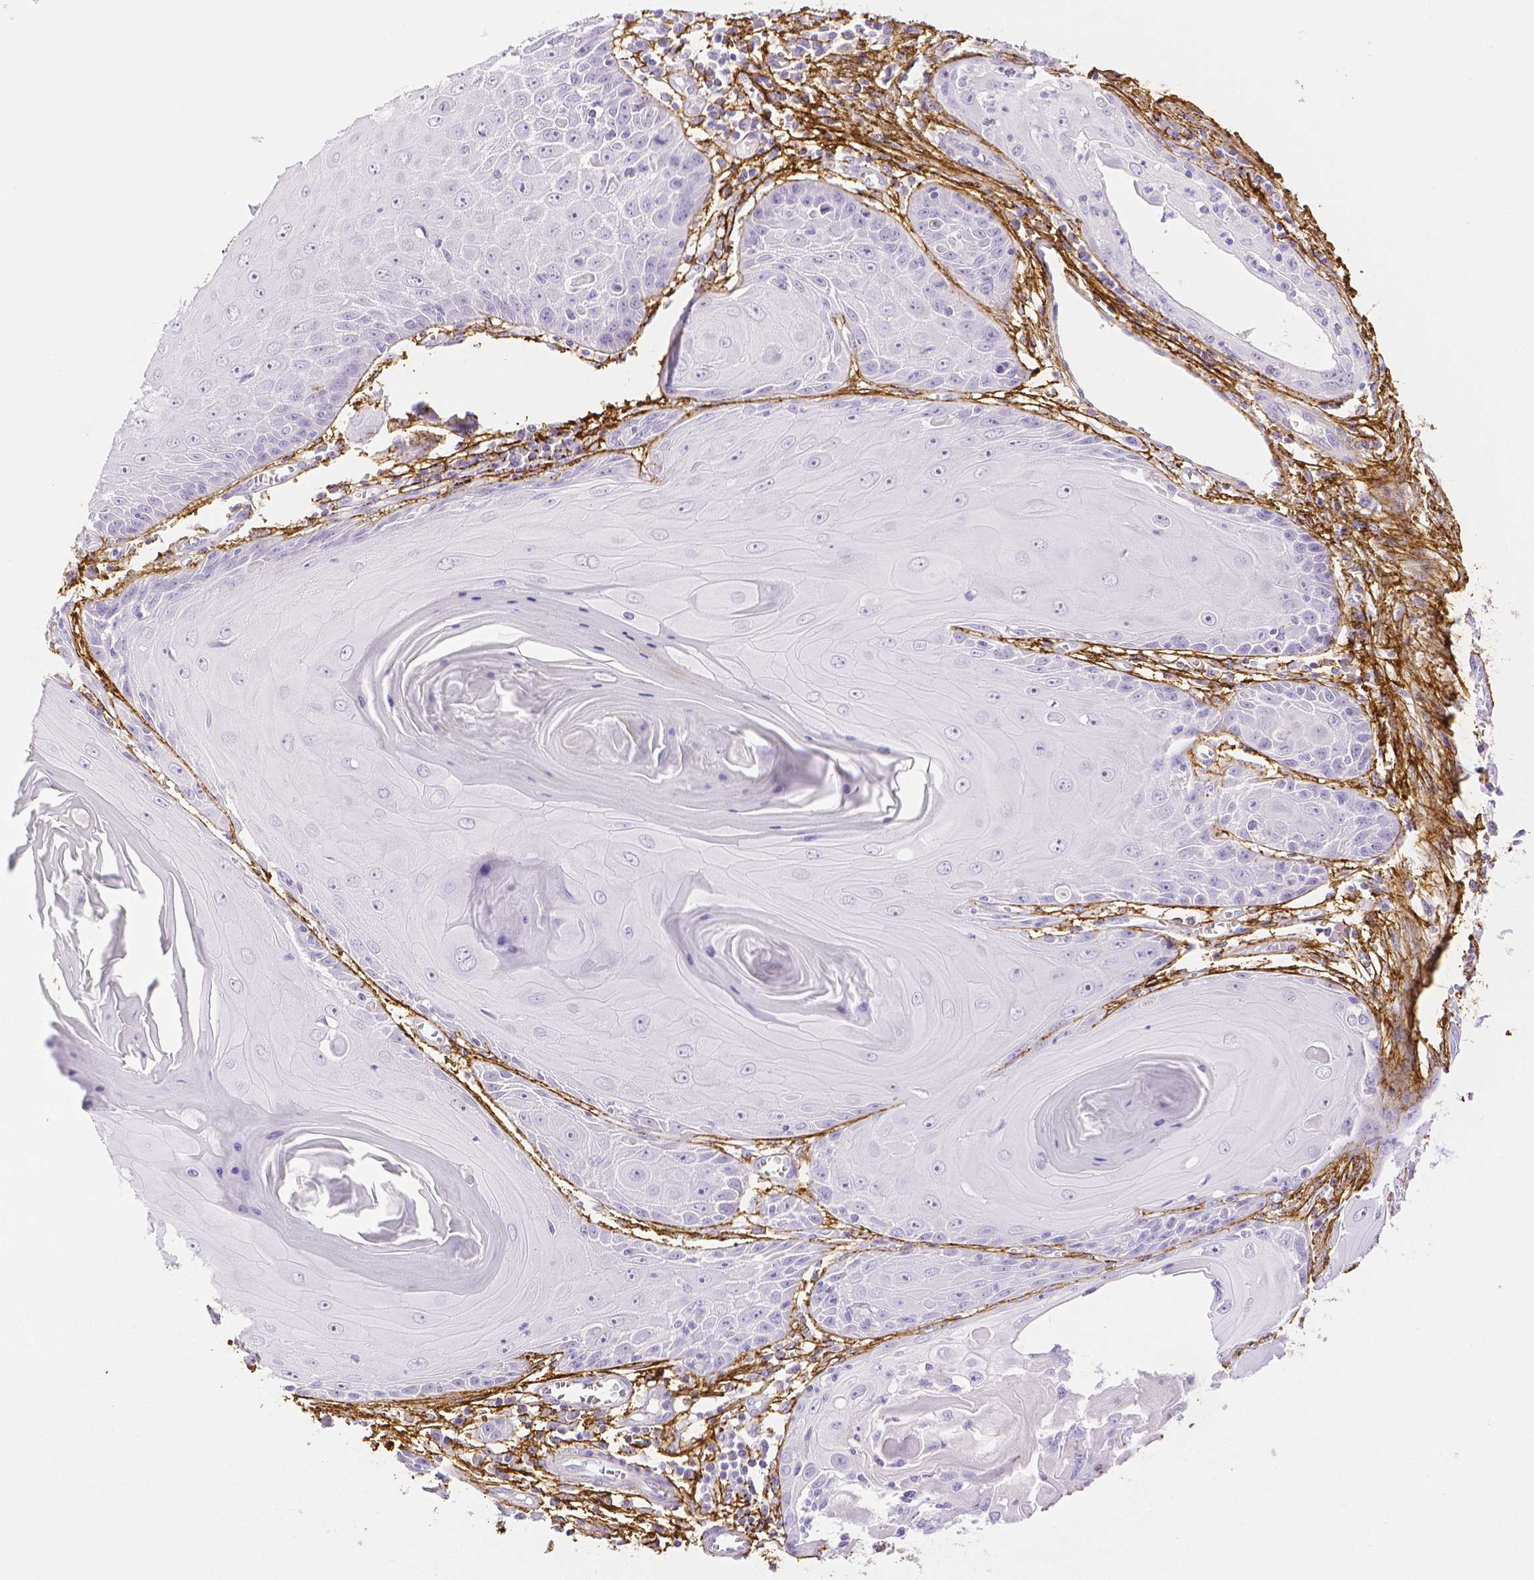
{"staining": {"intensity": "negative", "quantity": "none", "location": "none"}, "tissue": "skin cancer", "cell_type": "Tumor cells", "image_type": "cancer", "snomed": [{"axis": "morphology", "description": "Squamous cell carcinoma, NOS"}, {"axis": "topography", "description": "Skin"}, {"axis": "topography", "description": "Vulva"}], "caption": "This is an immunohistochemistry photomicrograph of human skin cancer. There is no staining in tumor cells.", "gene": "FBN1", "patient": {"sex": "female", "age": 85}}